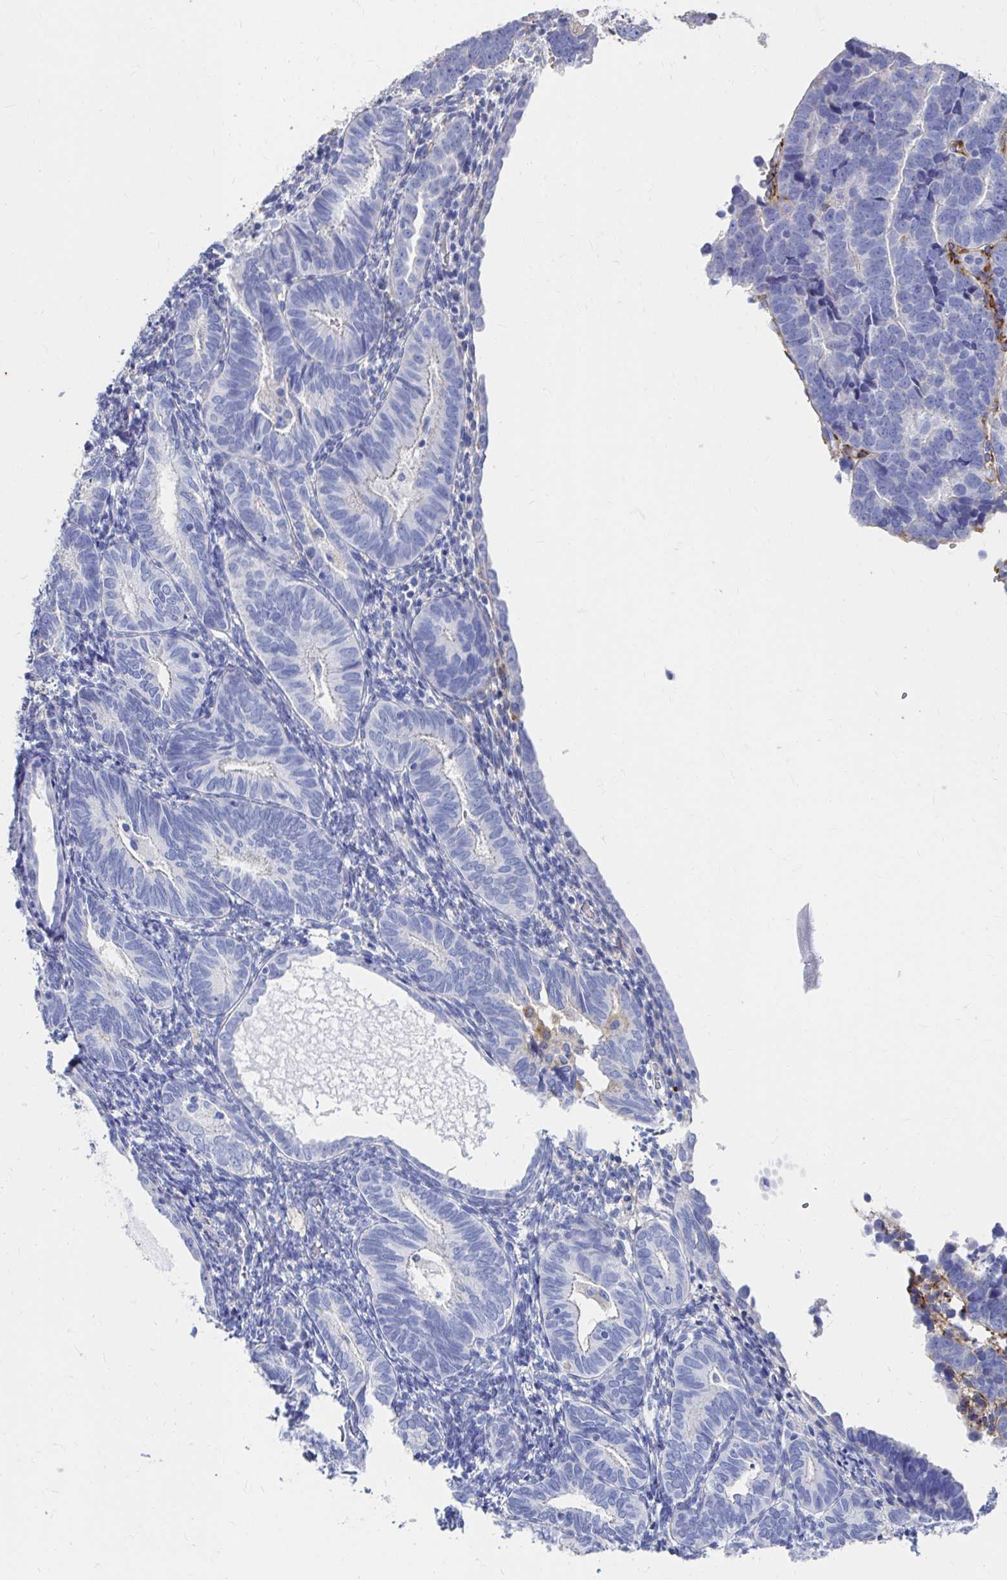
{"staining": {"intensity": "negative", "quantity": "none", "location": "none"}, "tissue": "endometrial cancer", "cell_type": "Tumor cells", "image_type": "cancer", "snomed": [{"axis": "morphology", "description": "Adenocarcinoma, NOS"}, {"axis": "topography", "description": "Endometrium"}], "caption": "Protein analysis of endometrial adenocarcinoma shows no significant staining in tumor cells.", "gene": "LAMC3", "patient": {"sex": "female", "age": 82}}